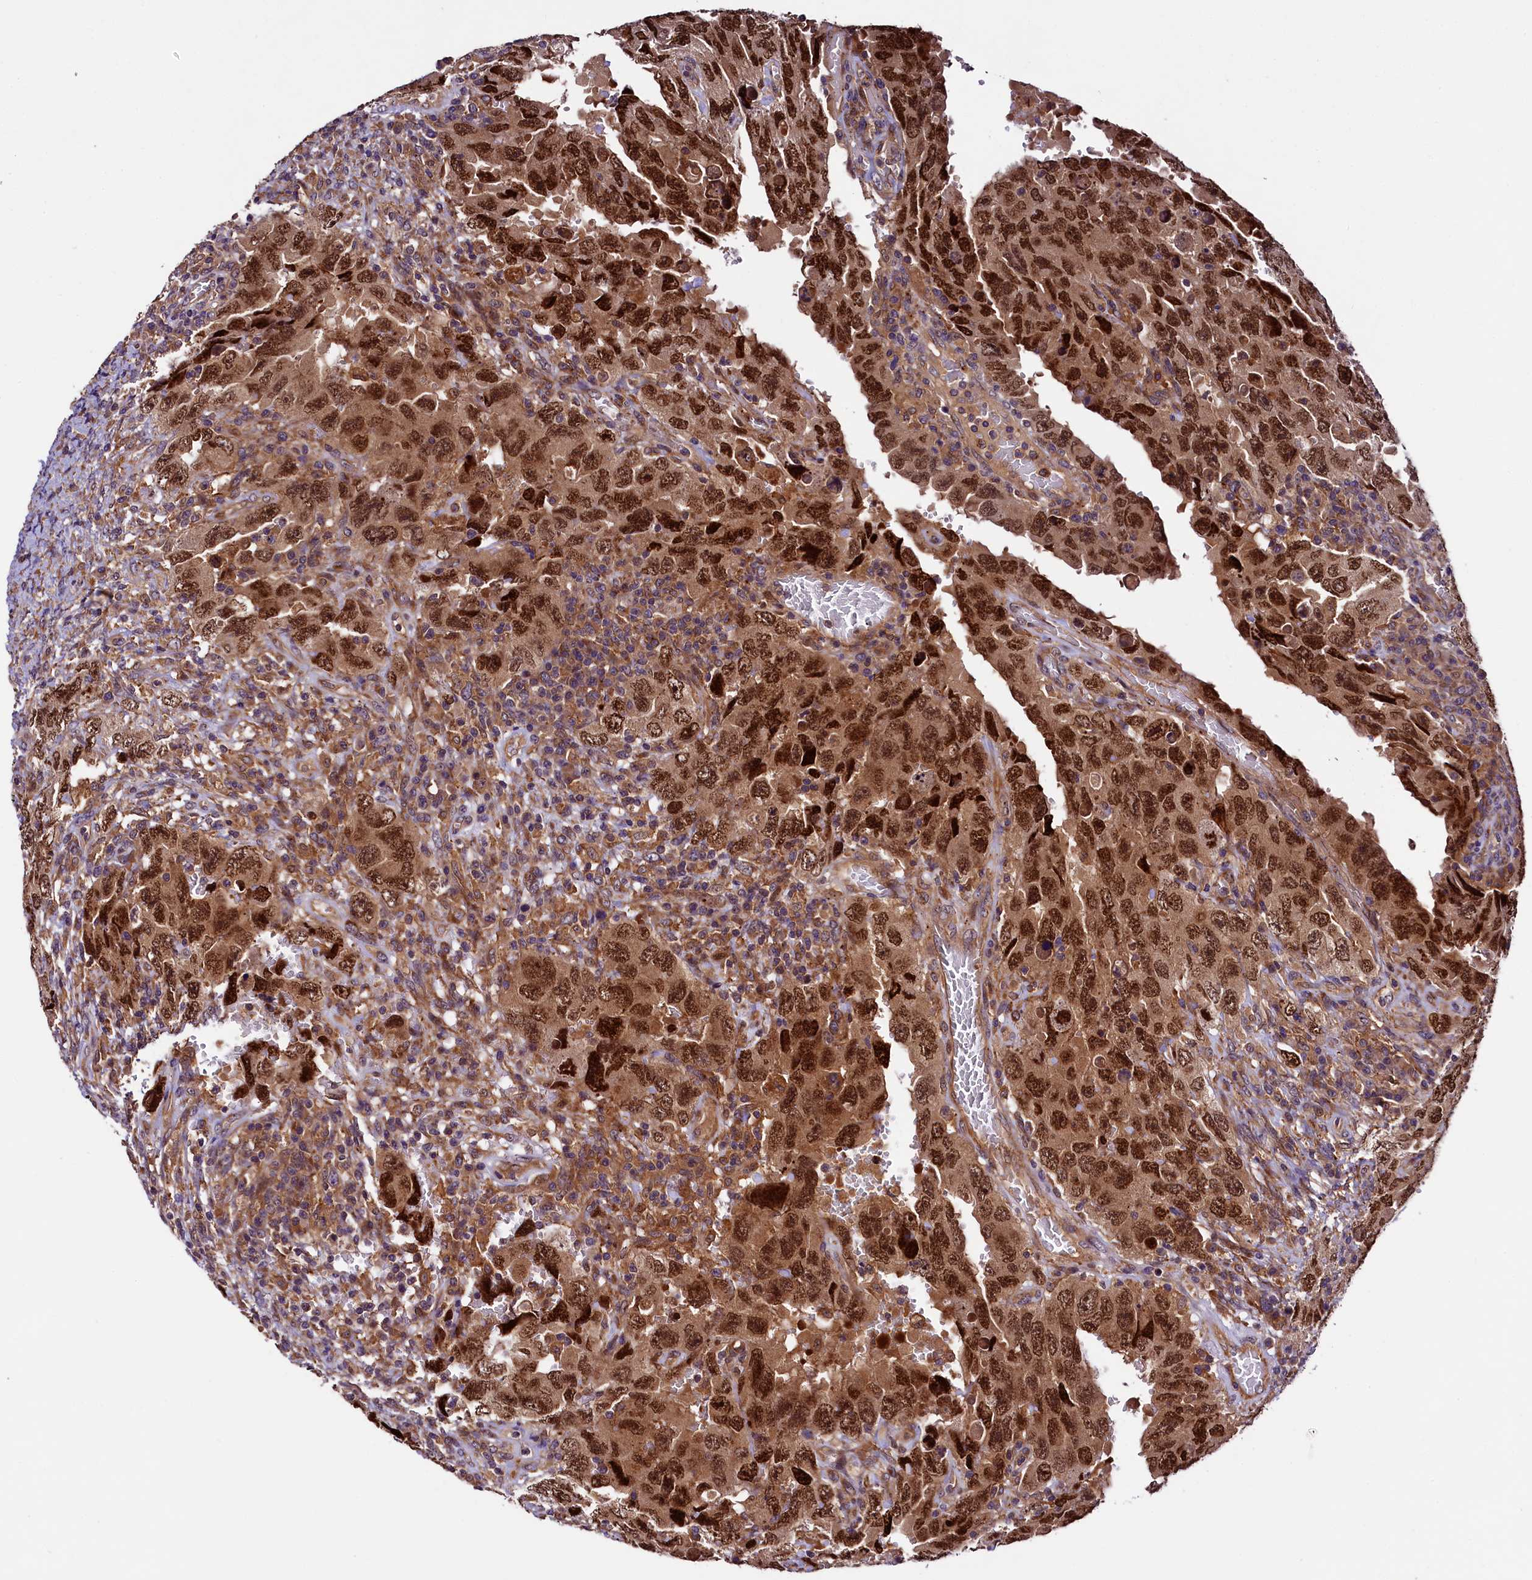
{"staining": {"intensity": "strong", "quantity": ">75%", "location": "nuclear"}, "tissue": "testis cancer", "cell_type": "Tumor cells", "image_type": "cancer", "snomed": [{"axis": "morphology", "description": "Carcinoma, Embryonal, NOS"}, {"axis": "topography", "description": "Testis"}], "caption": "This image shows IHC staining of human embryonal carcinoma (testis), with high strong nuclear expression in approximately >75% of tumor cells.", "gene": "VPS35", "patient": {"sex": "male", "age": 26}}